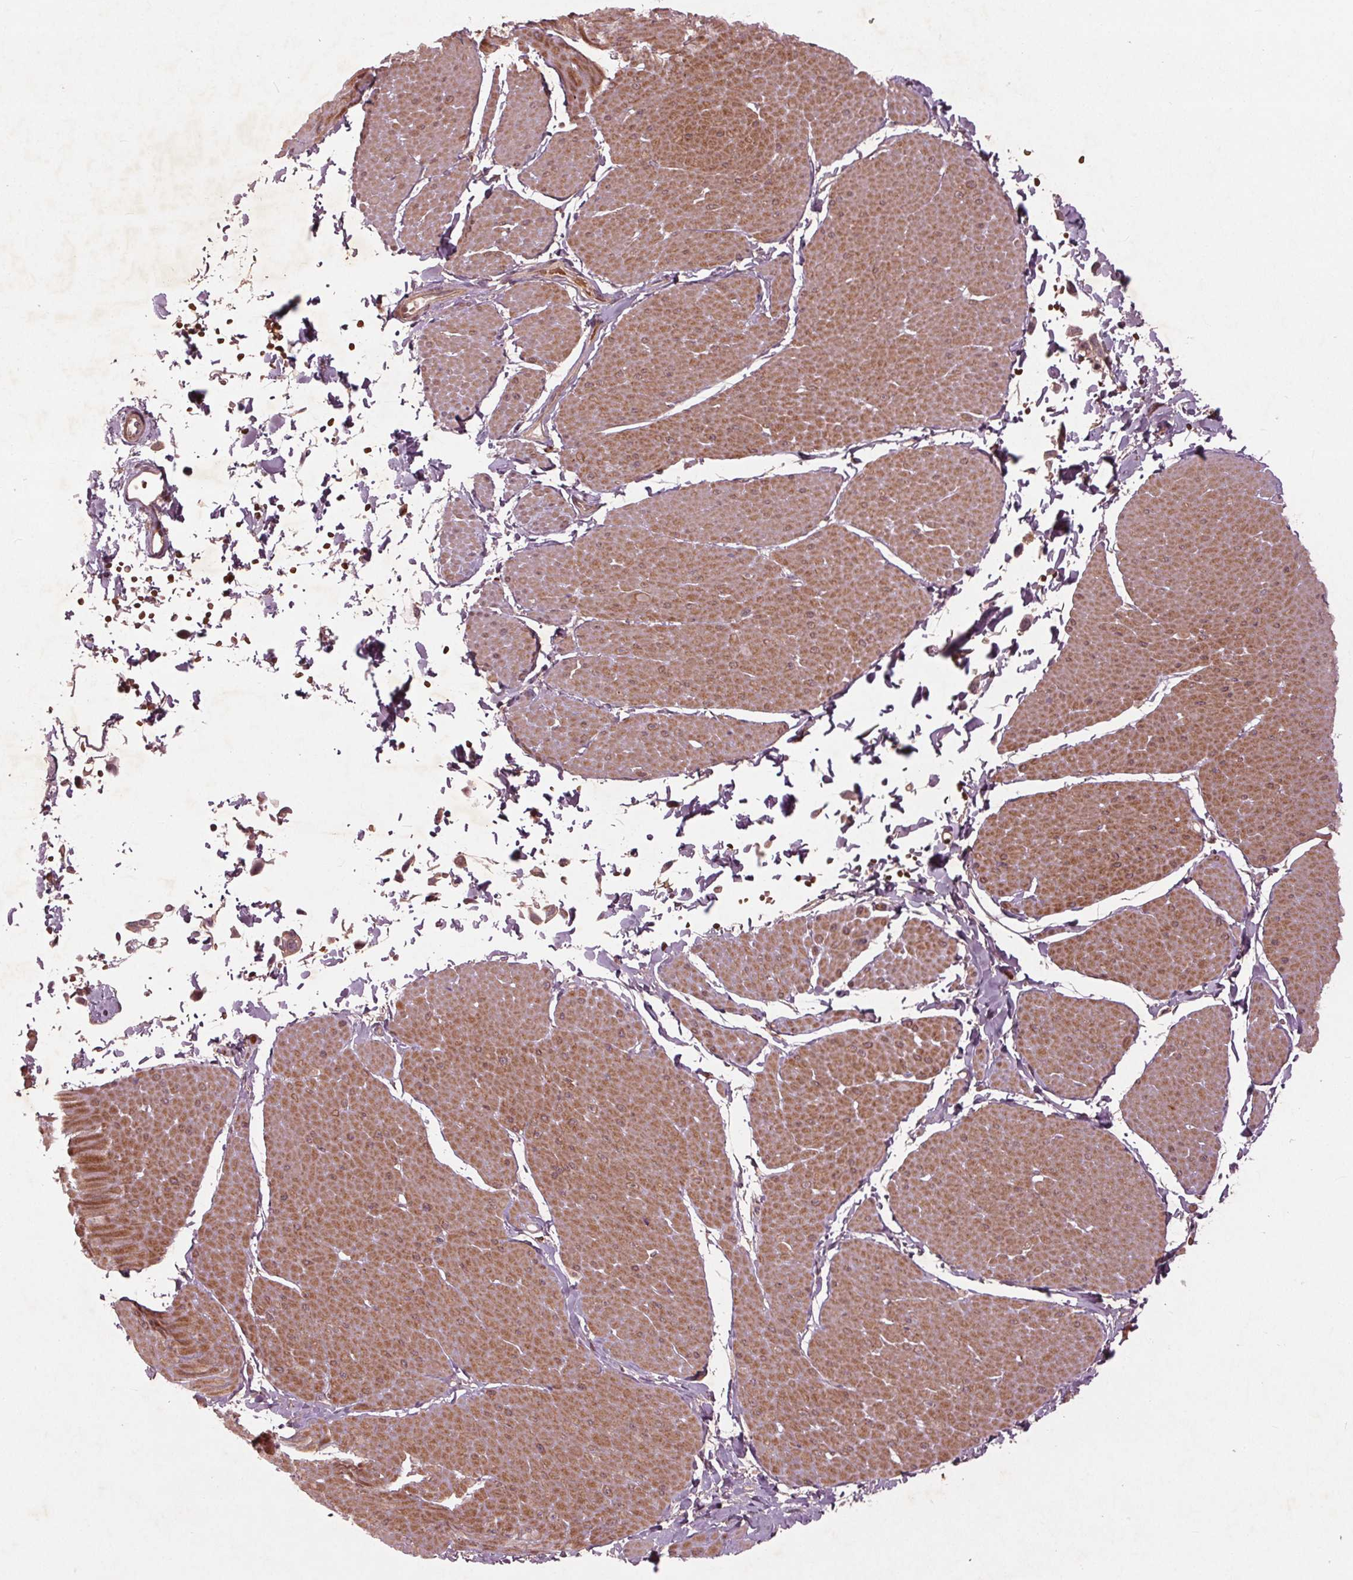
{"staining": {"intensity": "negative", "quantity": "none", "location": "none"}, "tissue": "adipose tissue", "cell_type": "Adipocytes", "image_type": "normal", "snomed": [{"axis": "morphology", "description": "Normal tissue, NOS"}, {"axis": "topography", "description": "Smooth muscle"}, {"axis": "topography", "description": "Peripheral nerve tissue"}], "caption": "Benign adipose tissue was stained to show a protein in brown. There is no significant positivity in adipocytes.", "gene": "CDKL4", "patient": {"sex": "male", "age": 58}}